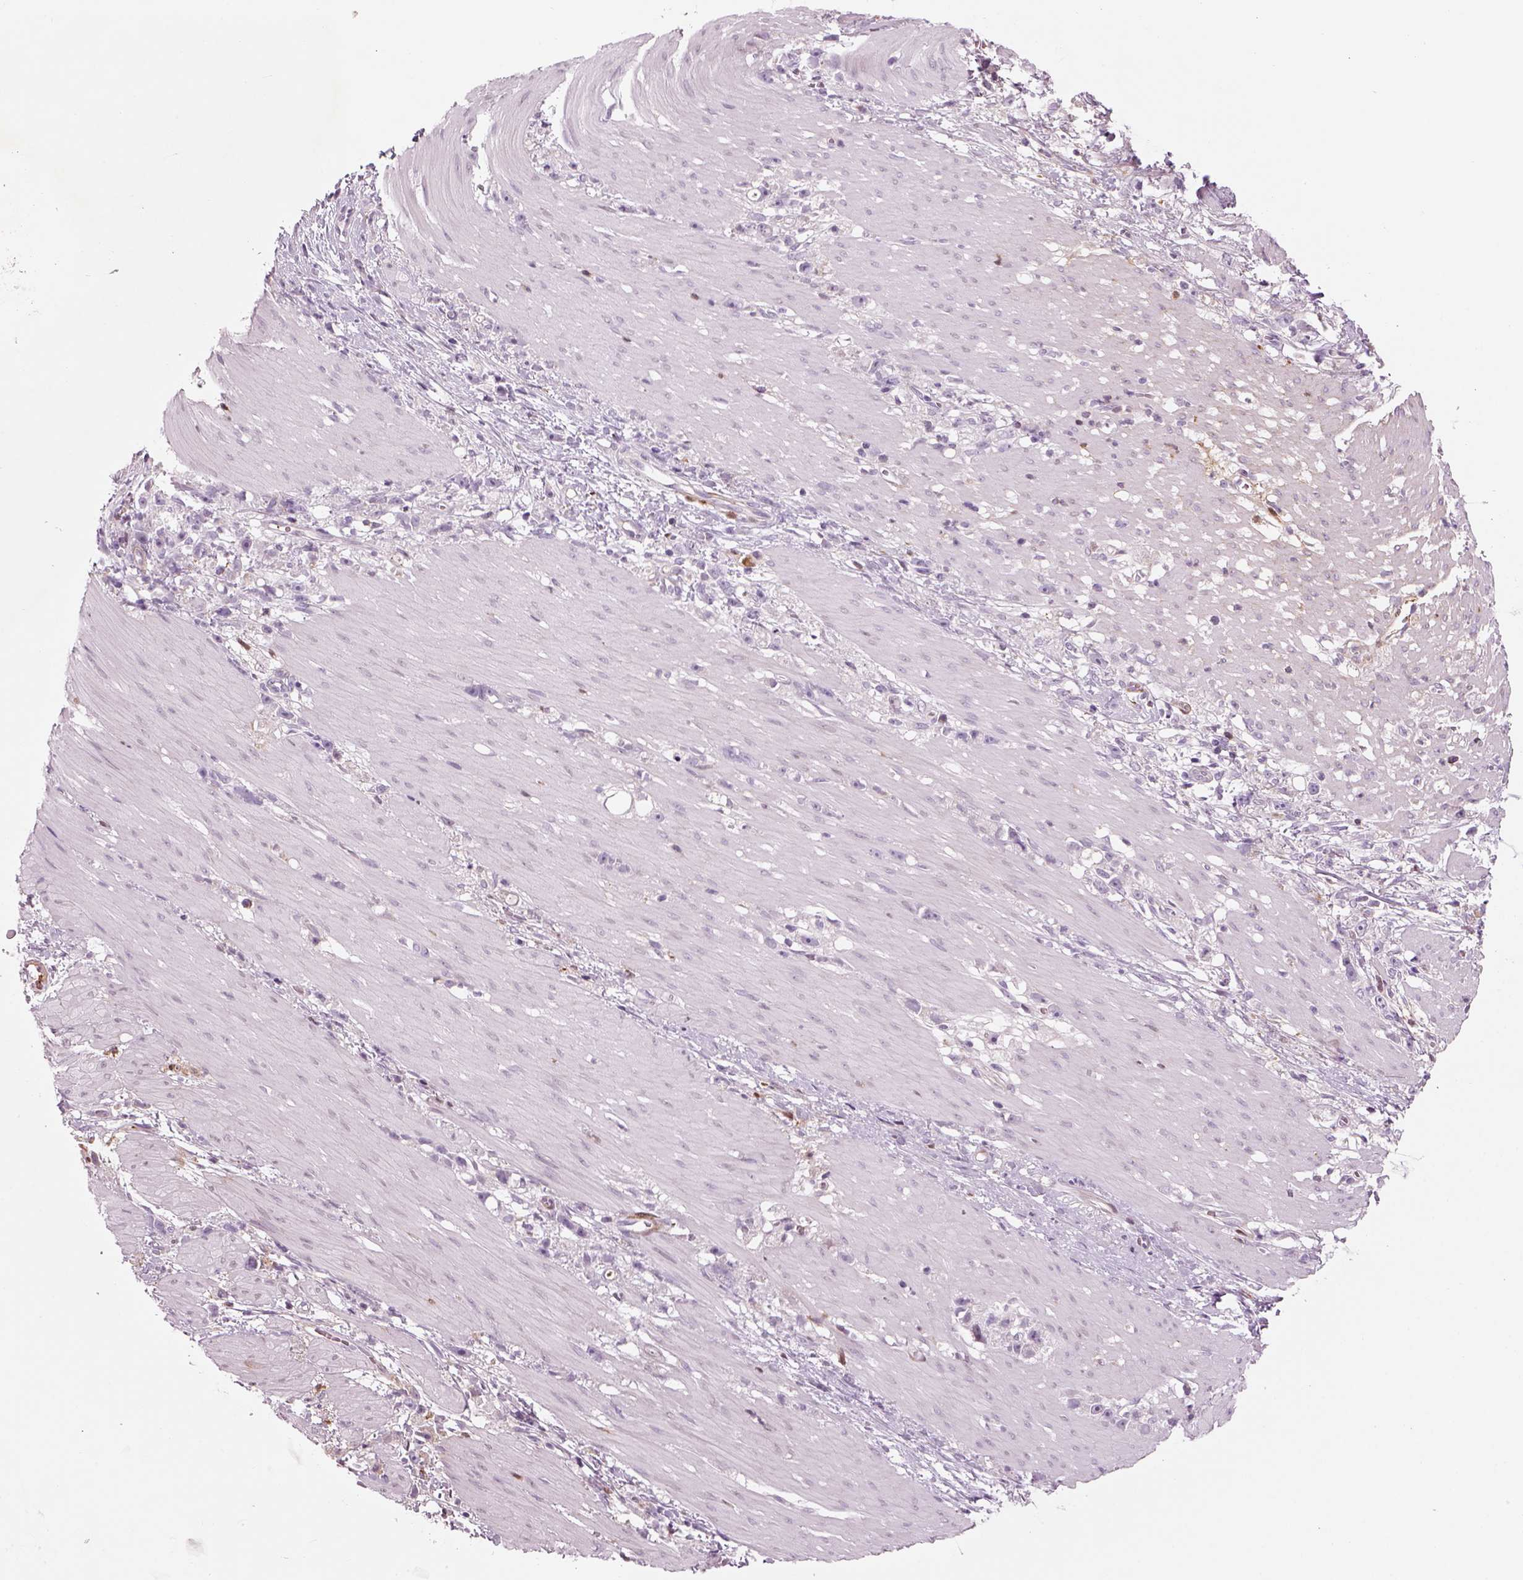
{"staining": {"intensity": "negative", "quantity": "none", "location": "none"}, "tissue": "stomach cancer", "cell_type": "Tumor cells", "image_type": "cancer", "snomed": [{"axis": "morphology", "description": "Adenocarcinoma, NOS"}, {"axis": "topography", "description": "Stomach"}], "caption": "IHC of human adenocarcinoma (stomach) exhibits no expression in tumor cells. (DAB (3,3'-diaminobenzidine) IHC with hematoxylin counter stain).", "gene": "PABPC1L2B", "patient": {"sex": "female", "age": 59}}